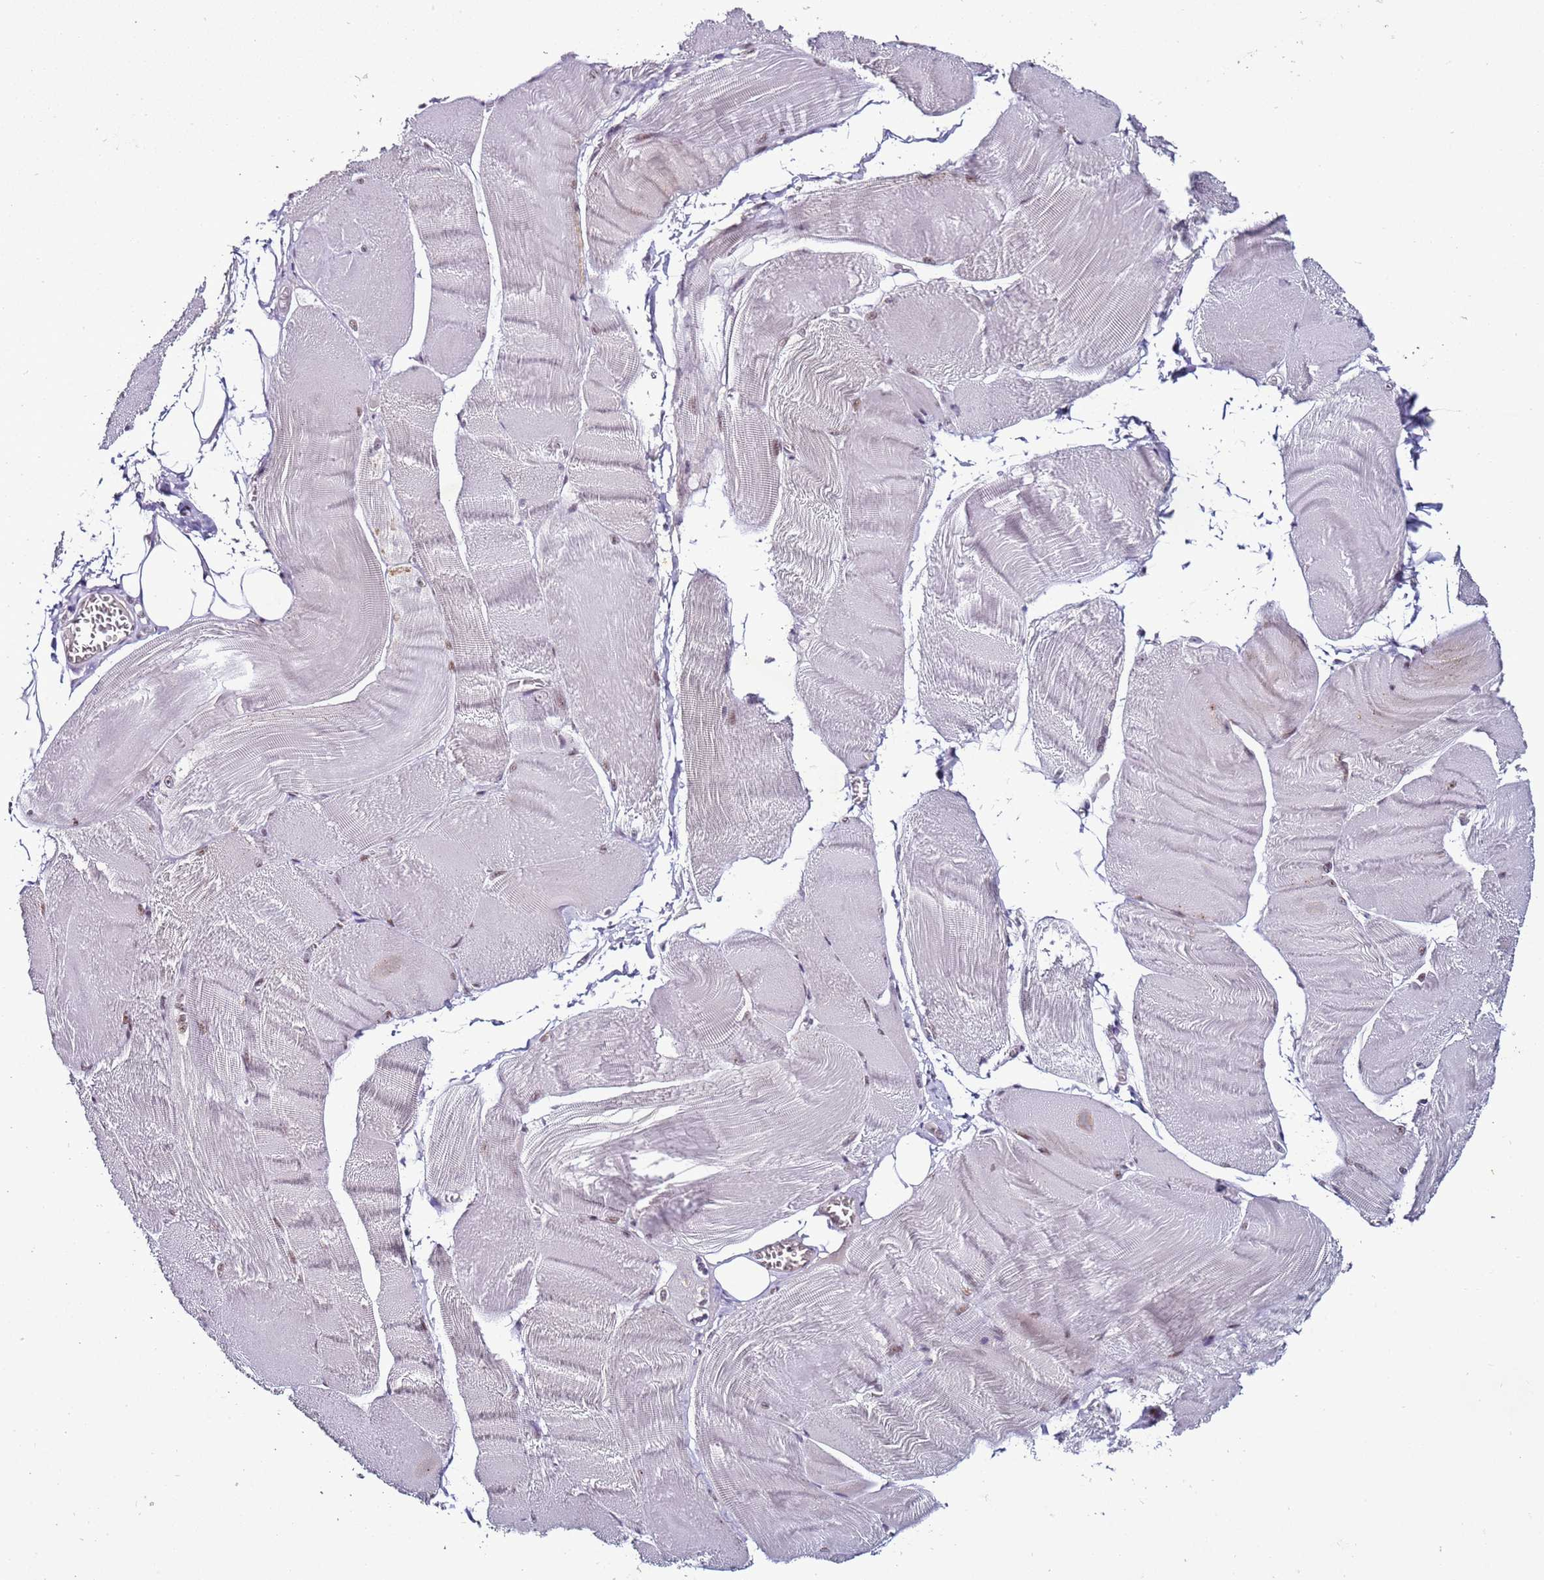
{"staining": {"intensity": "weak", "quantity": "<25%", "location": "nuclear"}, "tissue": "skeletal muscle", "cell_type": "Myocytes", "image_type": "normal", "snomed": [{"axis": "morphology", "description": "Normal tissue, NOS"}, {"axis": "morphology", "description": "Basal cell carcinoma"}, {"axis": "topography", "description": "Skeletal muscle"}], "caption": "Unremarkable skeletal muscle was stained to show a protein in brown. There is no significant positivity in myocytes. (Brightfield microscopy of DAB immunohistochemistry (IHC) at high magnification).", "gene": "PSMA7", "patient": {"sex": "female", "age": 64}}